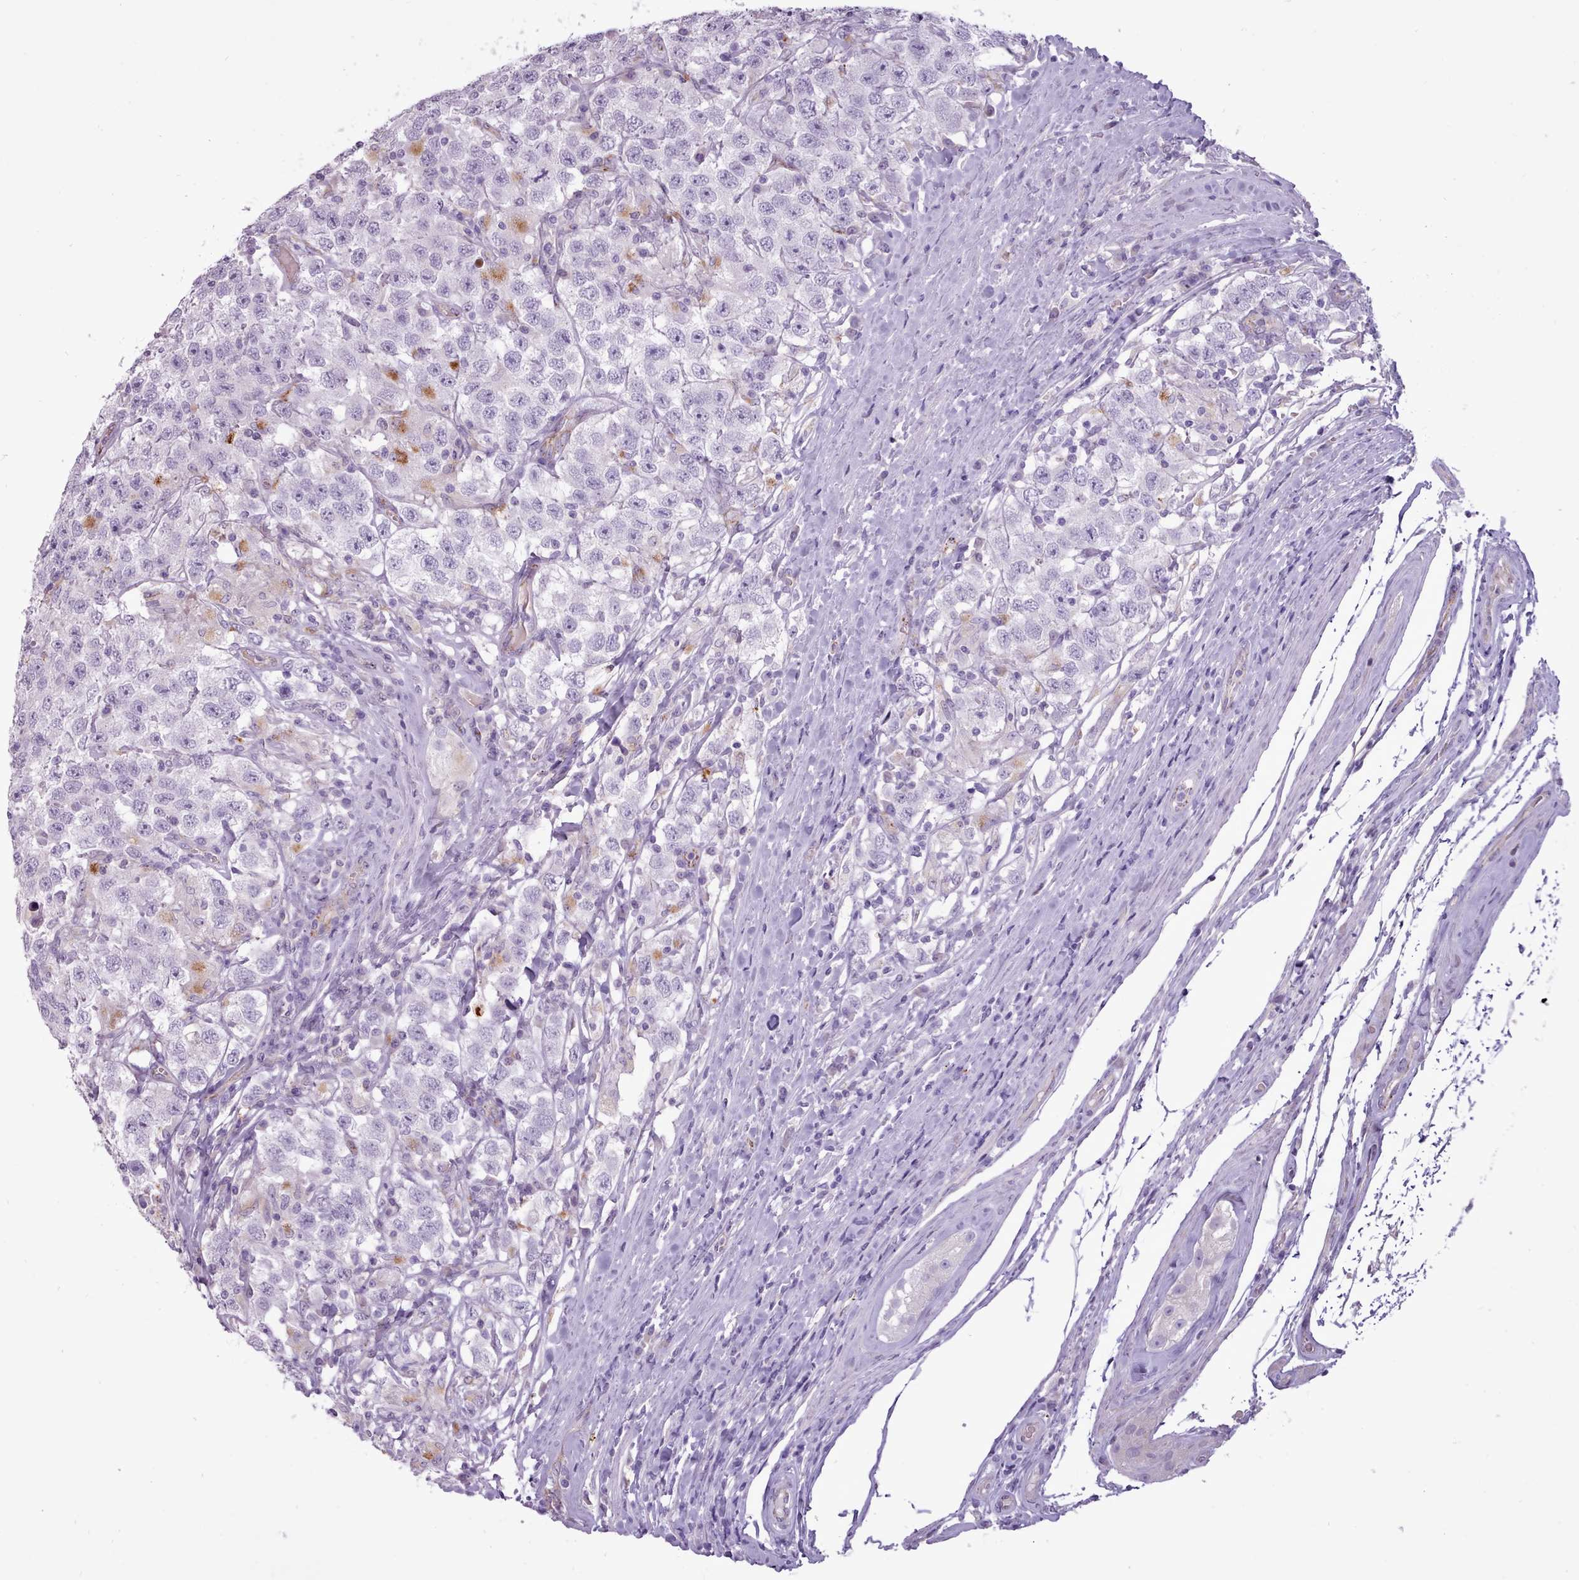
{"staining": {"intensity": "moderate", "quantity": "<25%", "location": "cytoplasmic/membranous"}, "tissue": "testis cancer", "cell_type": "Tumor cells", "image_type": "cancer", "snomed": [{"axis": "morphology", "description": "Seminoma, NOS"}, {"axis": "topography", "description": "Testis"}], "caption": "Immunohistochemistry (IHC) (DAB (3,3'-diaminobenzidine)) staining of human seminoma (testis) demonstrates moderate cytoplasmic/membranous protein expression in approximately <25% of tumor cells. (DAB (3,3'-diaminobenzidine) IHC, brown staining for protein, blue staining for nuclei).", "gene": "ATRAID", "patient": {"sex": "male", "age": 41}}